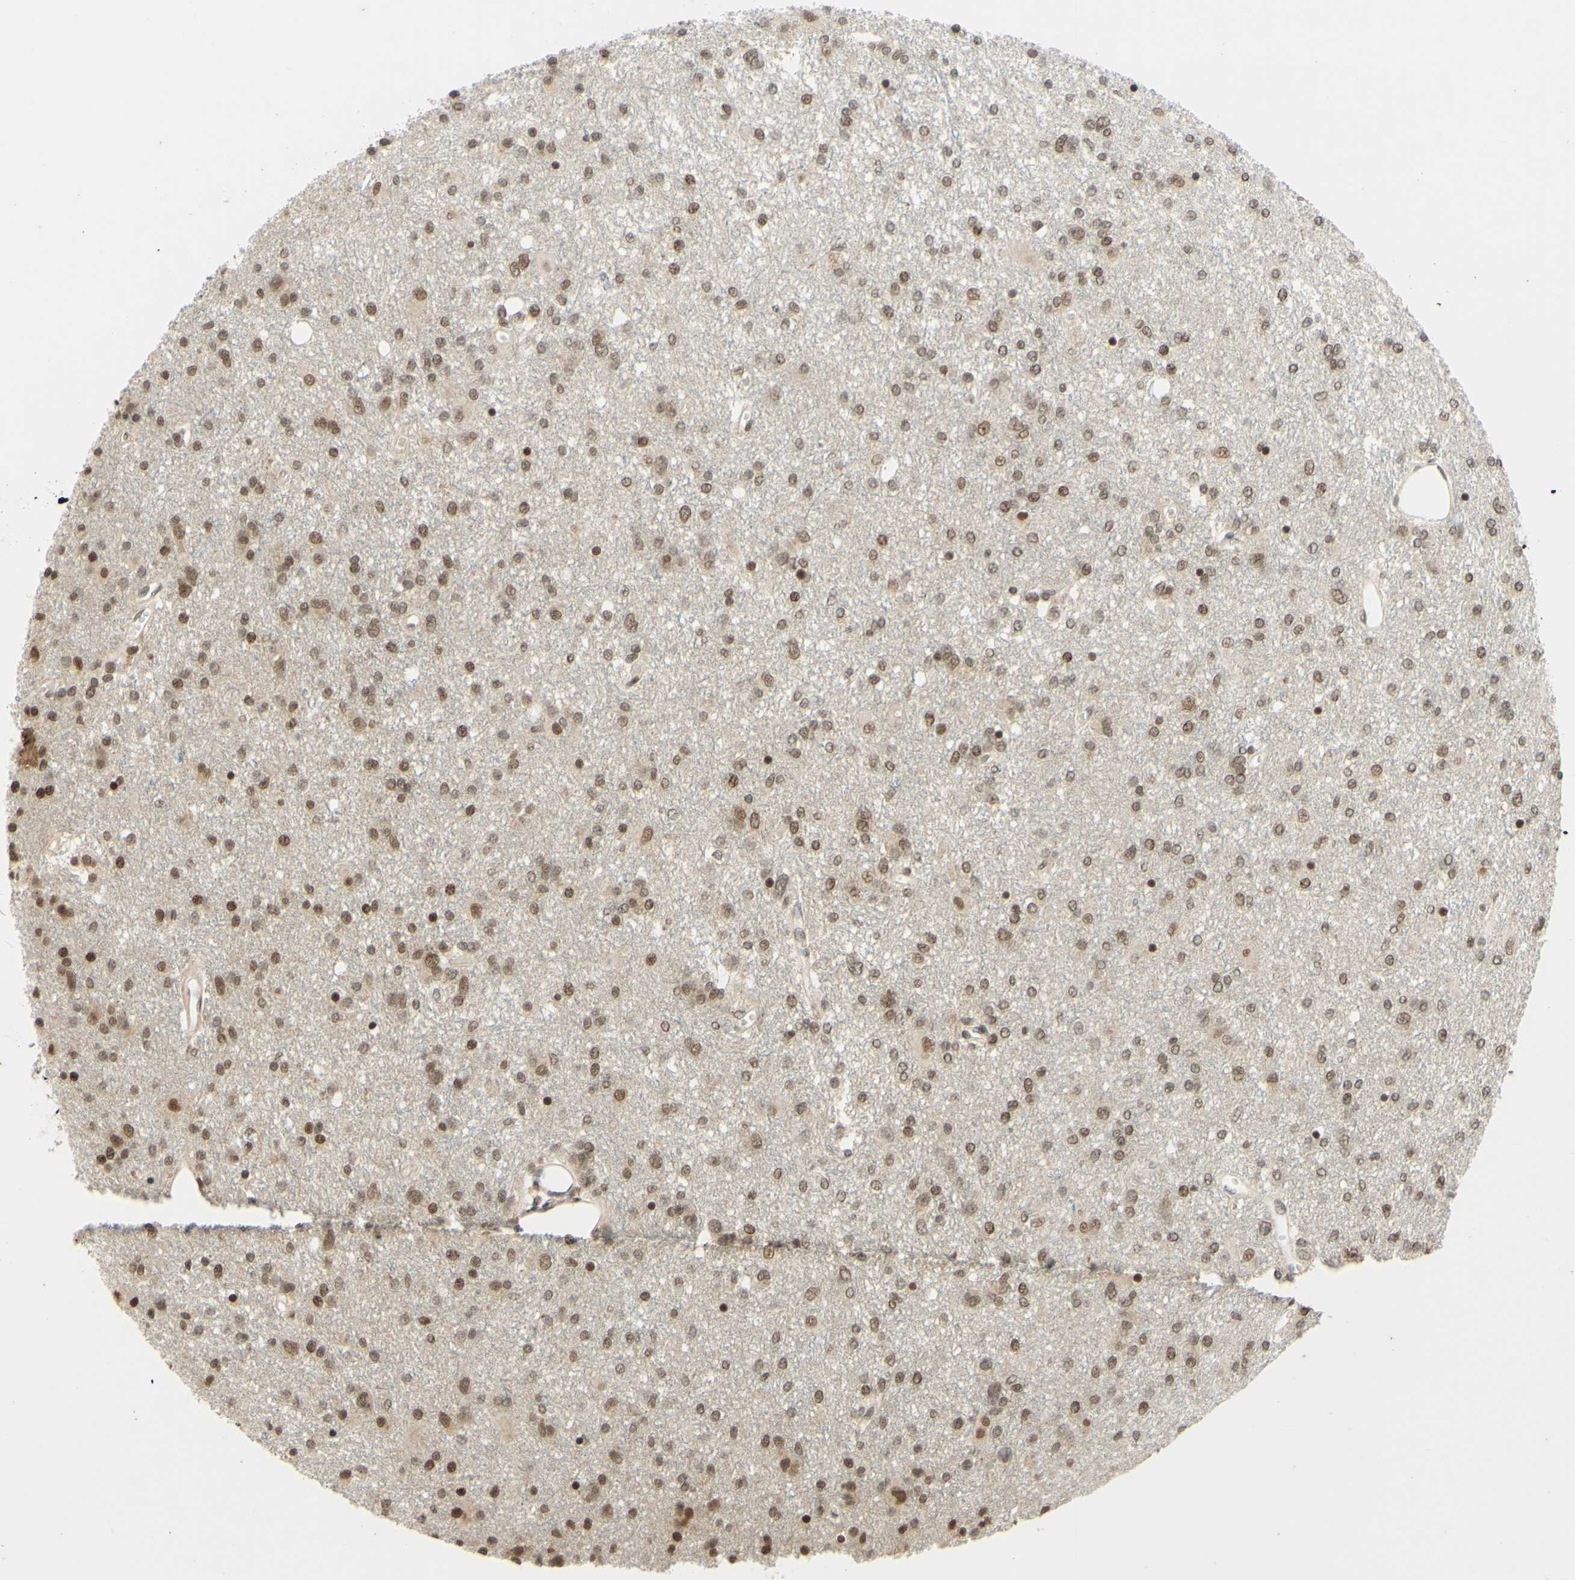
{"staining": {"intensity": "moderate", "quantity": ">75%", "location": "nuclear"}, "tissue": "glioma", "cell_type": "Tumor cells", "image_type": "cancer", "snomed": [{"axis": "morphology", "description": "Glioma, malignant, High grade"}, {"axis": "topography", "description": "Brain"}], "caption": "An image of glioma stained for a protein exhibits moderate nuclear brown staining in tumor cells. The staining was performed using DAB to visualize the protein expression in brown, while the nuclei were stained in blue with hematoxylin (Magnification: 20x).", "gene": "SMARCB1", "patient": {"sex": "female", "age": 59}}